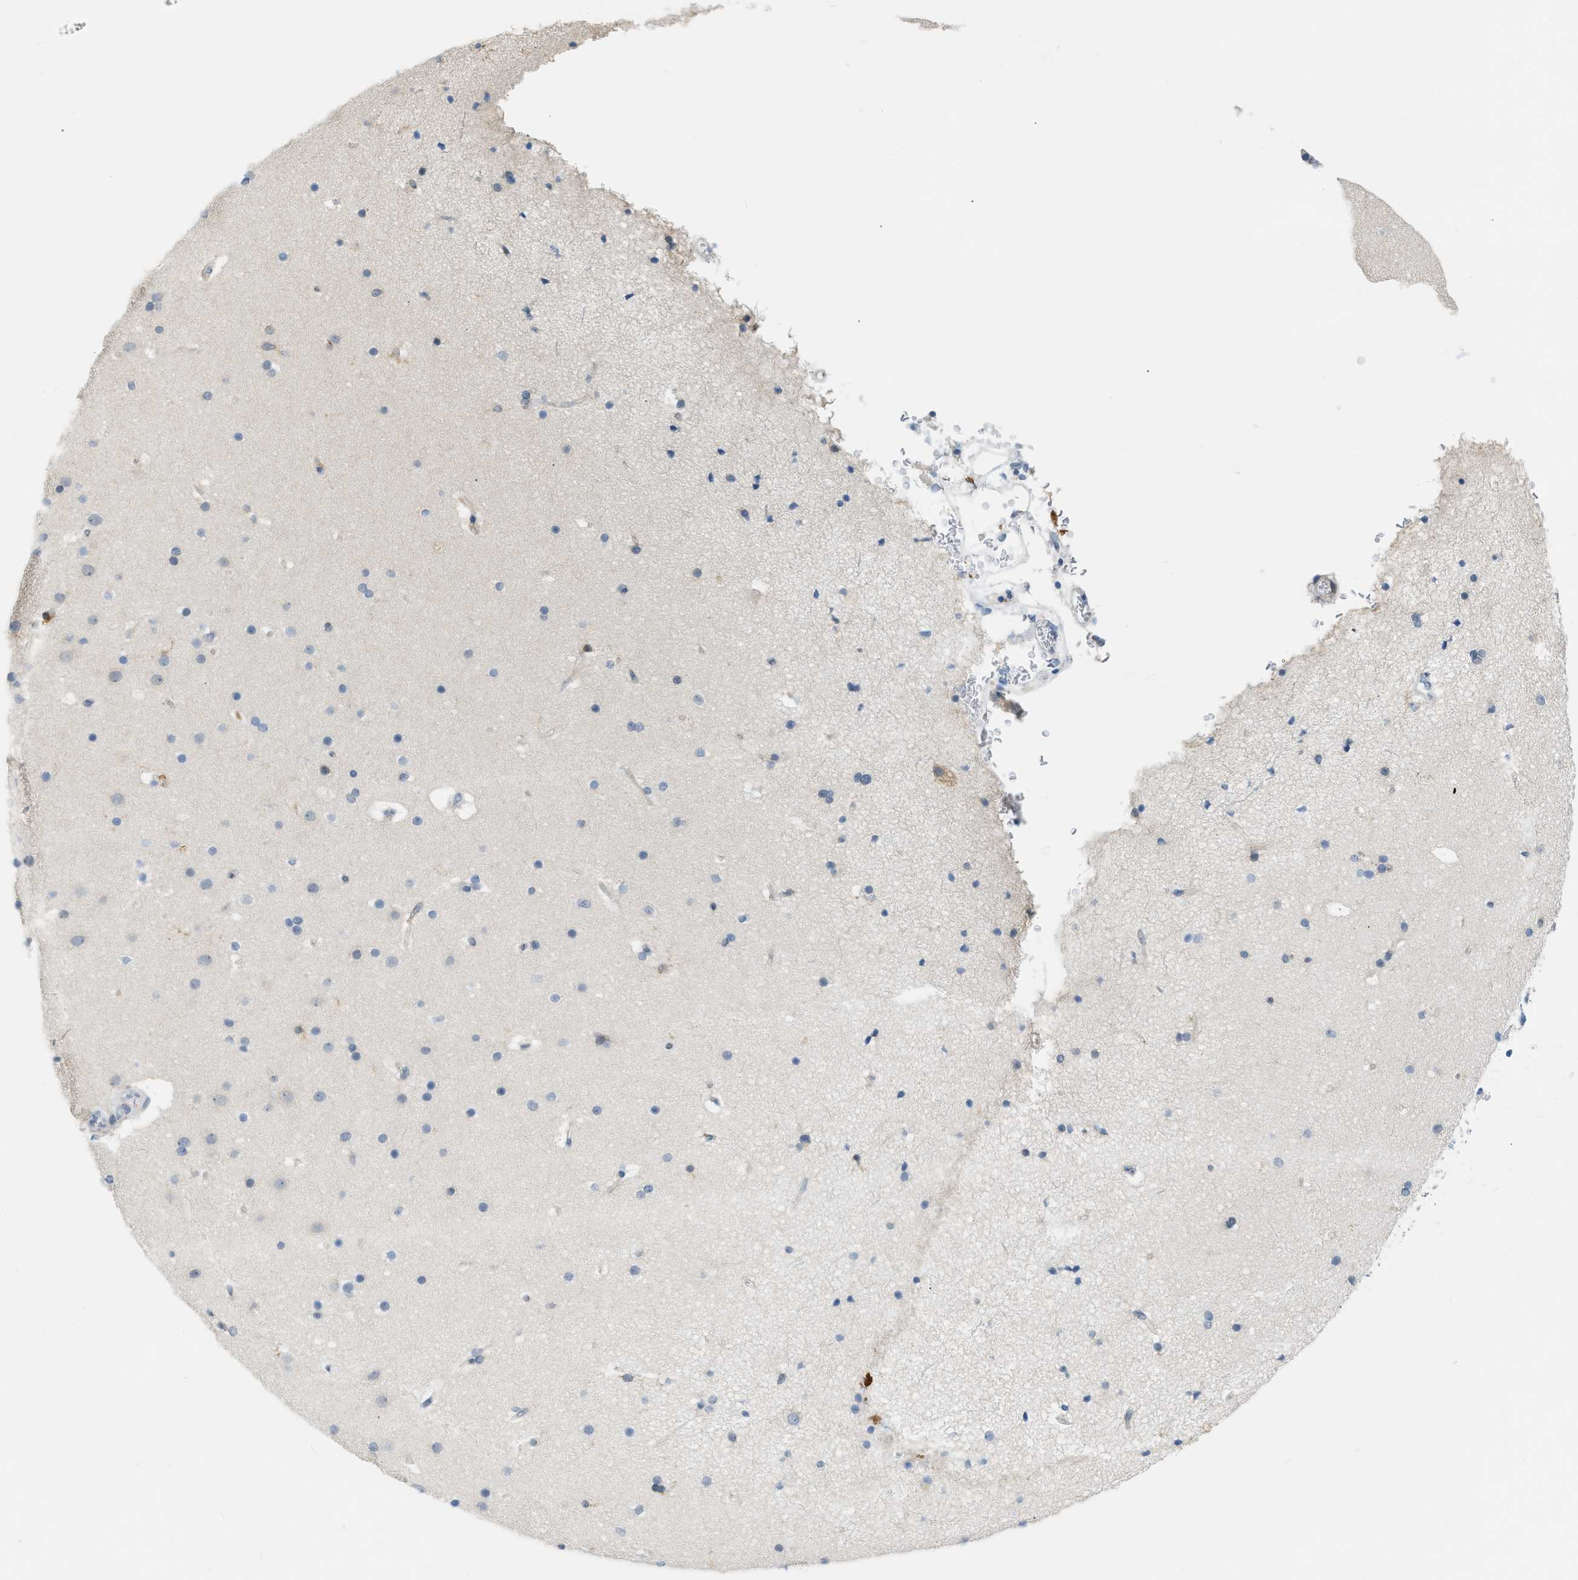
{"staining": {"intensity": "weak", "quantity": "25%-75%", "location": "cytoplasmic/membranous"}, "tissue": "cerebral cortex", "cell_type": "Endothelial cells", "image_type": "normal", "snomed": [{"axis": "morphology", "description": "Normal tissue, NOS"}, {"axis": "topography", "description": "Cerebral cortex"}], "caption": "High-magnification brightfield microscopy of normal cerebral cortex stained with DAB (3,3'-diaminobenzidine) (brown) and counterstained with hematoxylin (blue). endothelial cells exhibit weak cytoplasmic/membranous expression is seen in approximately25%-75% of cells.", "gene": "ZNF408", "patient": {"sex": "male", "age": 57}}